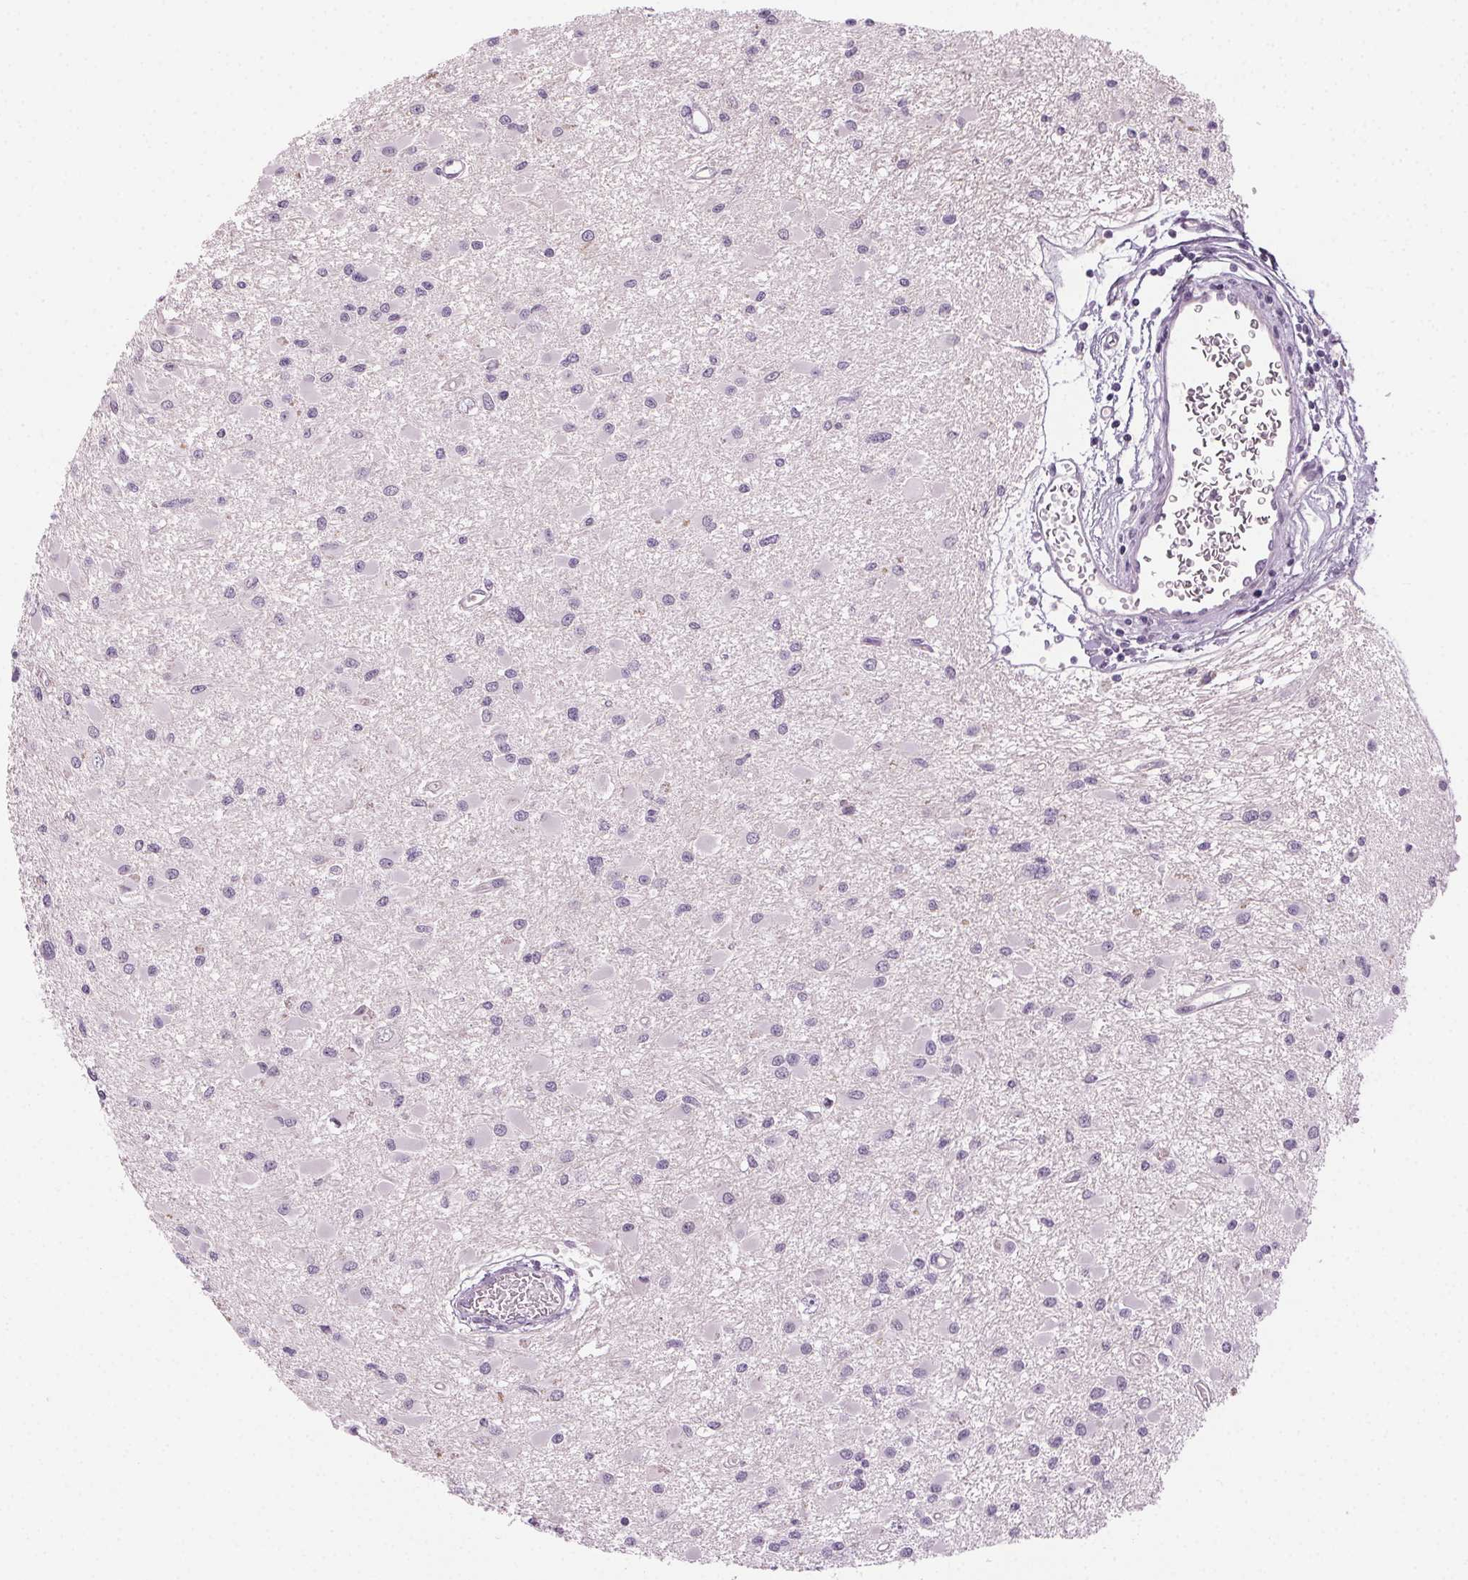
{"staining": {"intensity": "negative", "quantity": "none", "location": "none"}, "tissue": "glioma", "cell_type": "Tumor cells", "image_type": "cancer", "snomed": [{"axis": "morphology", "description": "Glioma, malignant, High grade"}, {"axis": "topography", "description": "Brain"}], "caption": "There is no significant positivity in tumor cells of glioma.", "gene": "HSF5", "patient": {"sex": "male", "age": 54}}